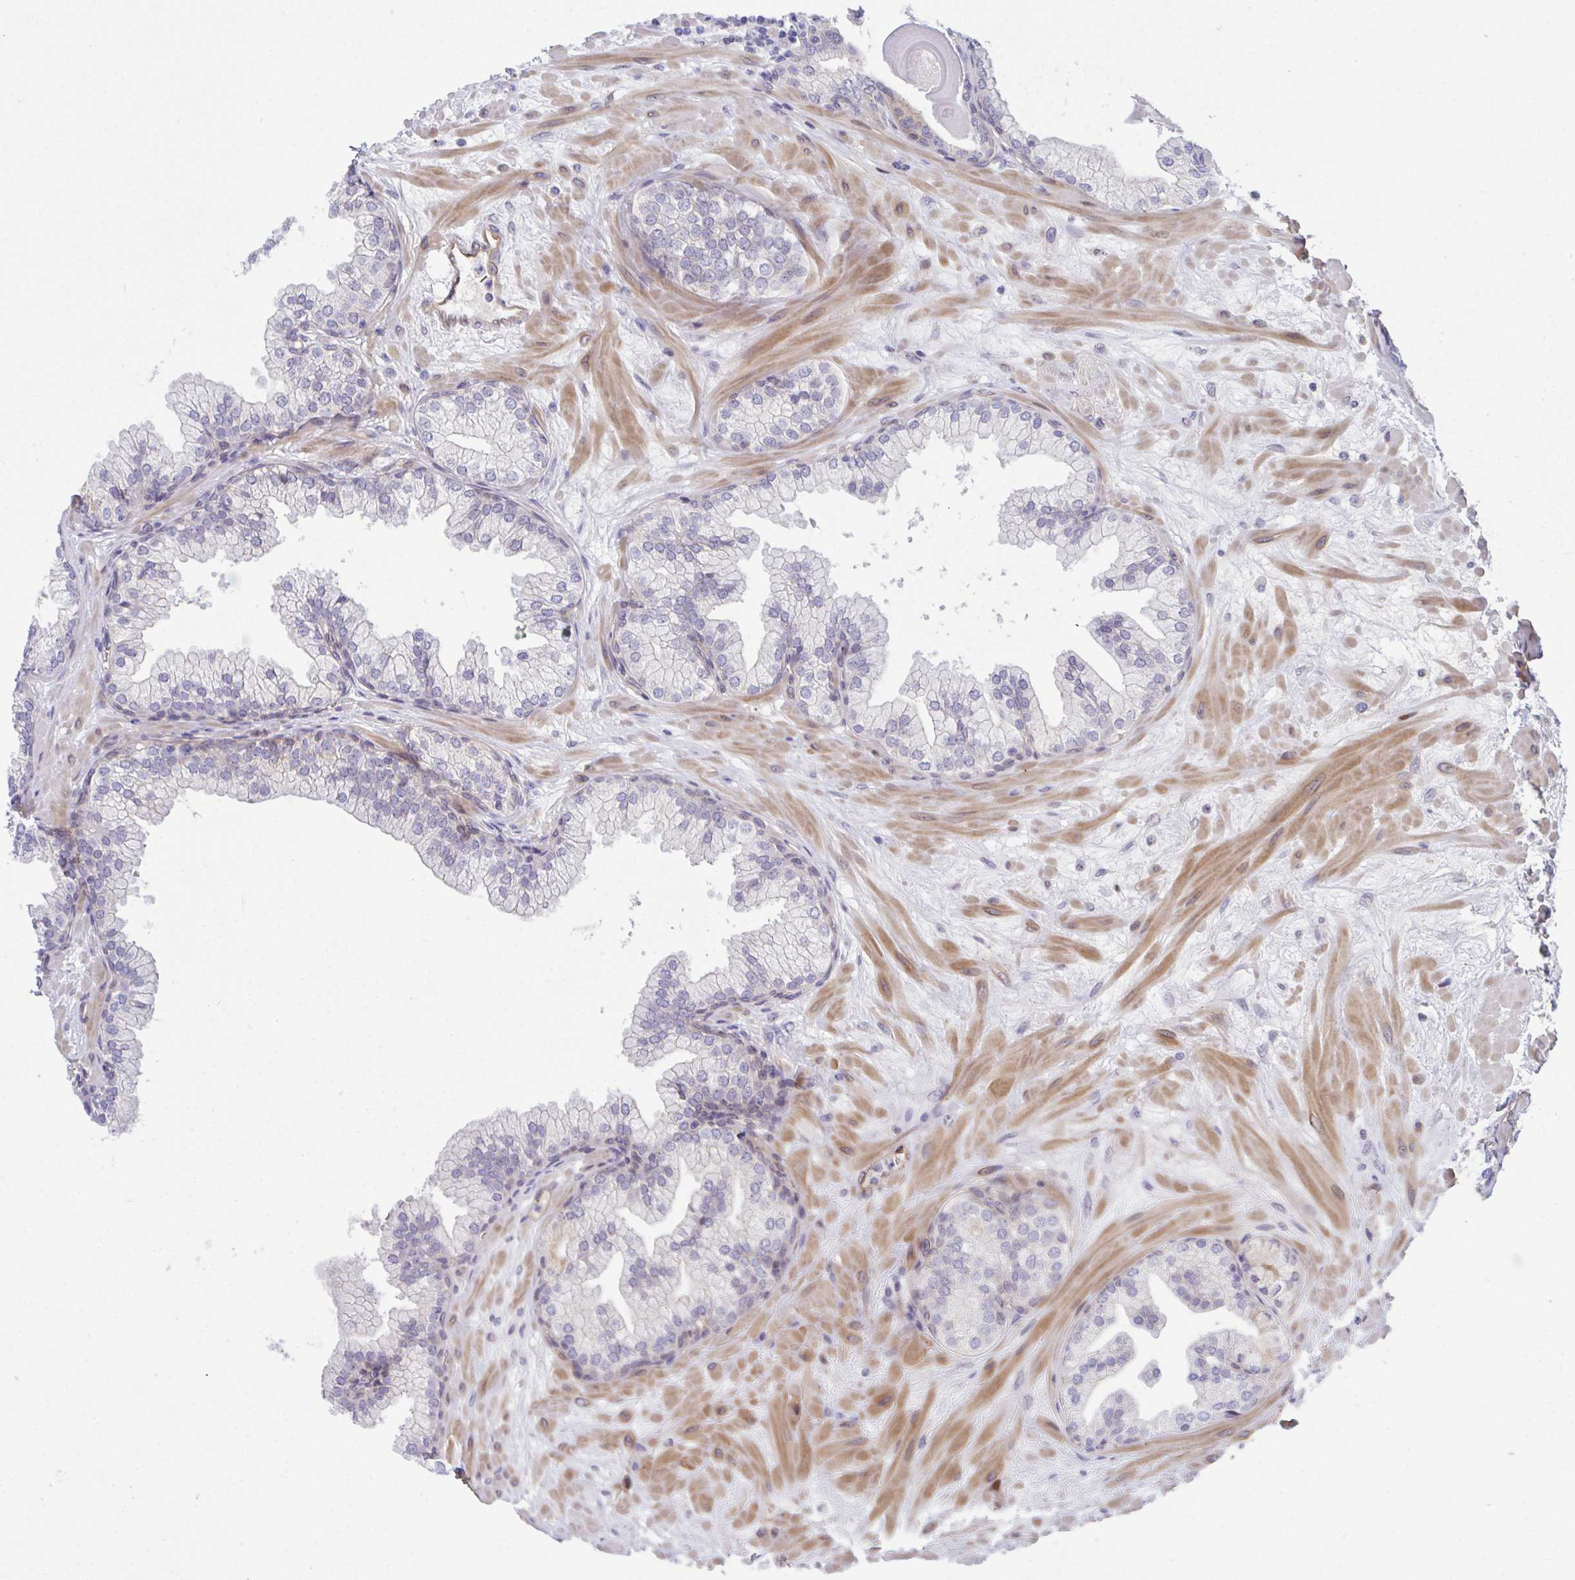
{"staining": {"intensity": "negative", "quantity": "none", "location": "none"}, "tissue": "prostate", "cell_type": "Glandular cells", "image_type": "normal", "snomed": [{"axis": "morphology", "description": "Normal tissue, NOS"}, {"axis": "topography", "description": "Prostate"}, {"axis": "topography", "description": "Peripheral nerve tissue"}], "caption": "Immunohistochemical staining of benign human prostate shows no significant expression in glandular cells.", "gene": "ZBED3", "patient": {"sex": "male", "age": 61}}